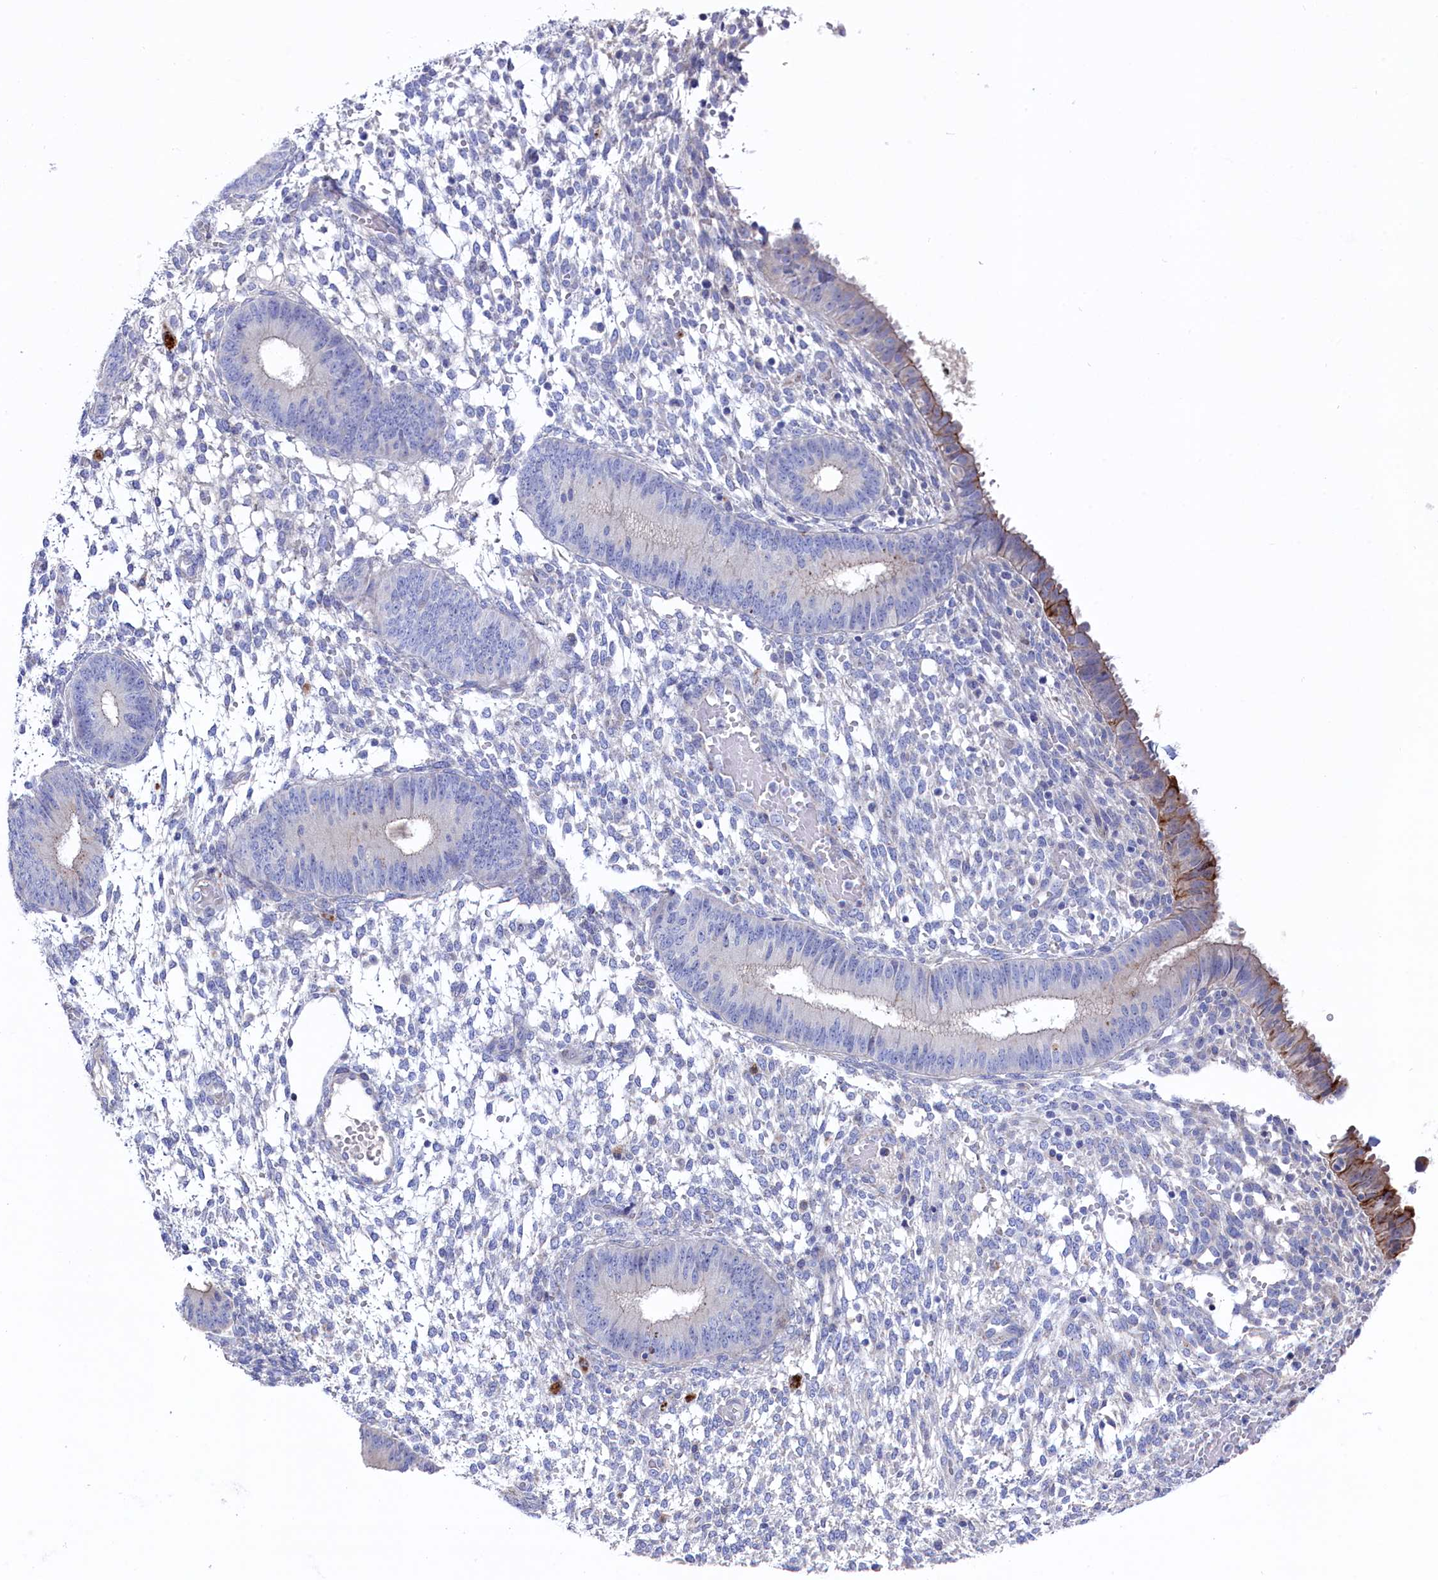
{"staining": {"intensity": "negative", "quantity": "none", "location": "none"}, "tissue": "endometrium", "cell_type": "Cells in endometrial stroma", "image_type": "normal", "snomed": [{"axis": "morphology", "description": "Normal tissue, NOS"}, {"axis": "topography", "description": "Endometrium"}], "caption": "This is an IHC image of normal human endometrium. There is no positivity in cells in endometrial stroma.", "gene": "NUDT7", "patient": {"sex": "female", "age": 49}}